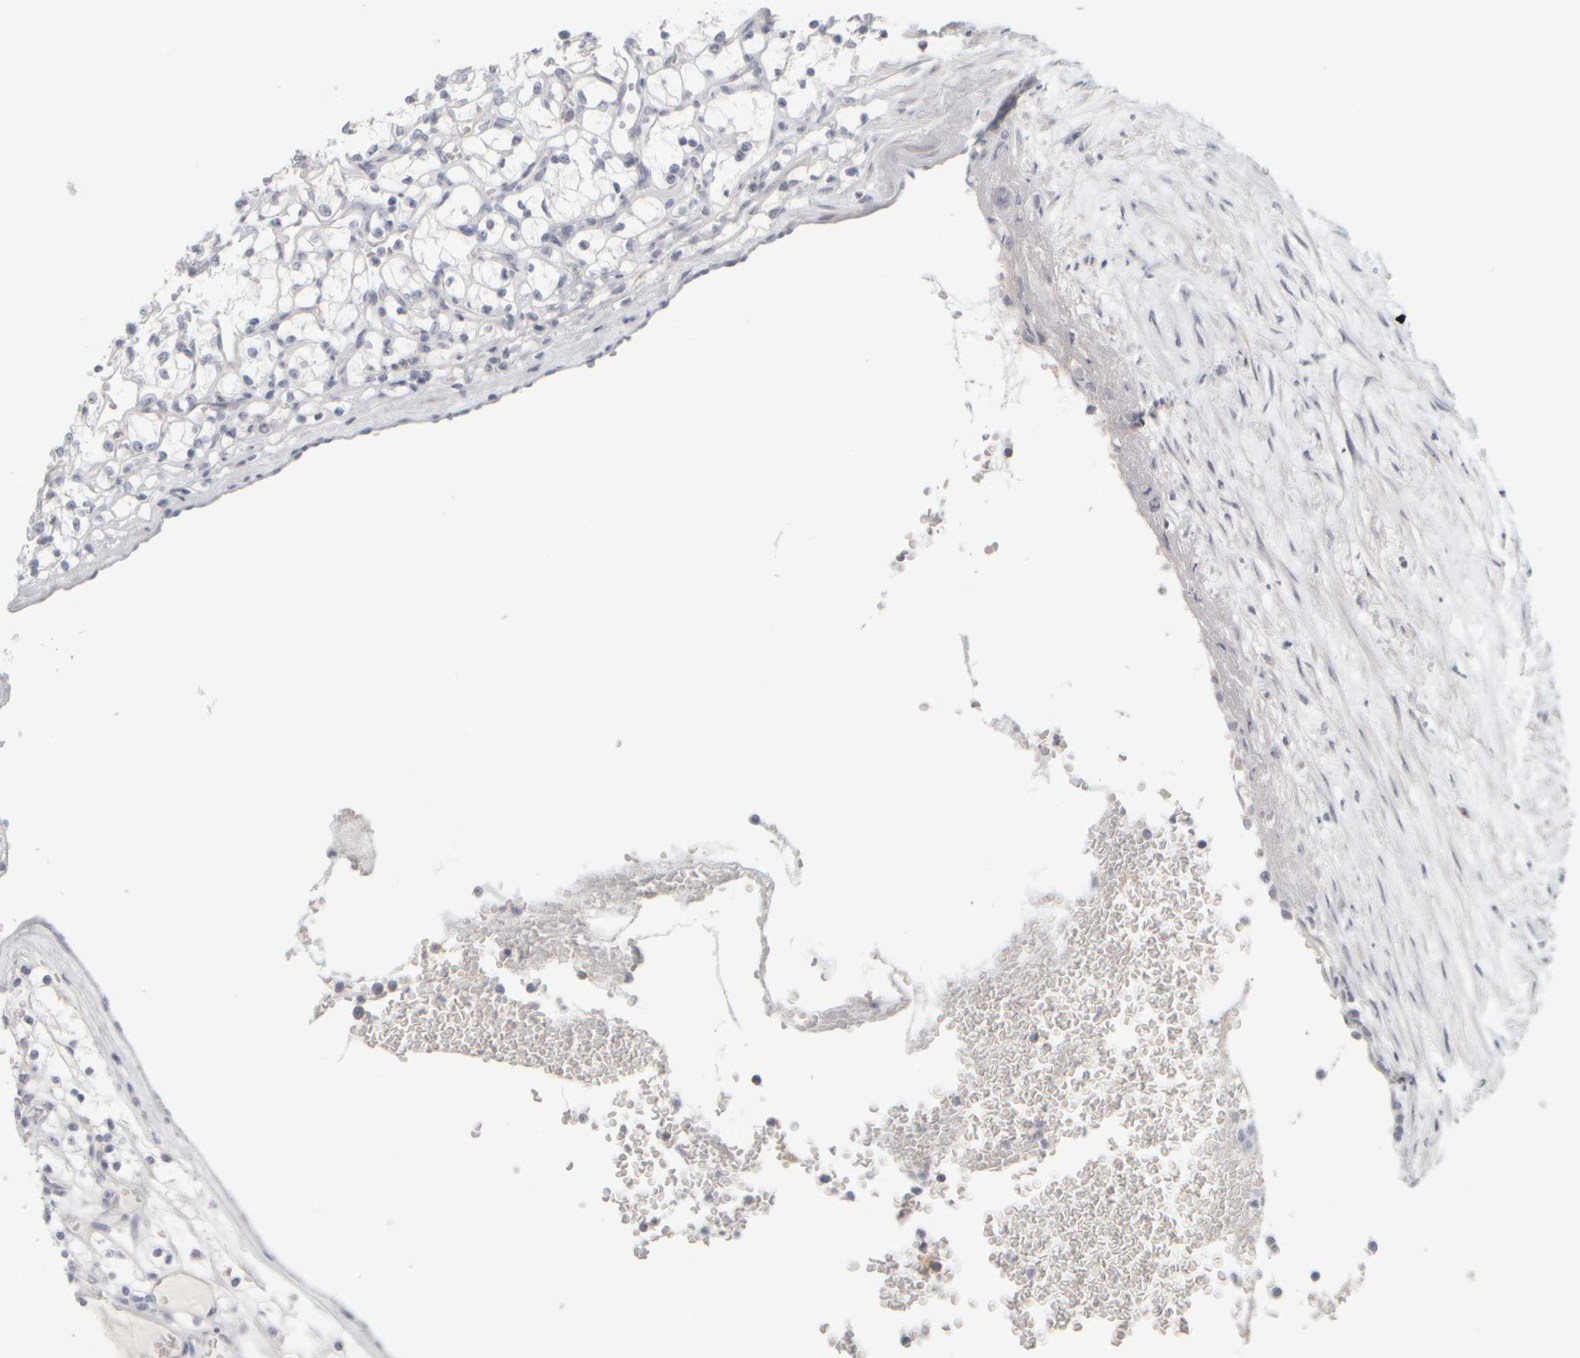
{"staining": {"intensity": "negative", "quantity": "none", "location": "none"}, "tissue": "renal cancer", "cell_type": "Tumor cells", "image_type": "cancer", "snomed": [{"axis": "morphology", "description": "Adenocarcinoma, NOS"}, {"axis": "topography", "description": "Kidney"}], "caption": "Immunohistochemistry photomicrograph of human renal cancer stained for a protein (brown), which reveals no expression in tumor cells.", "gene": "DCXR", "patient": {"sex": "female", "age": 69}}